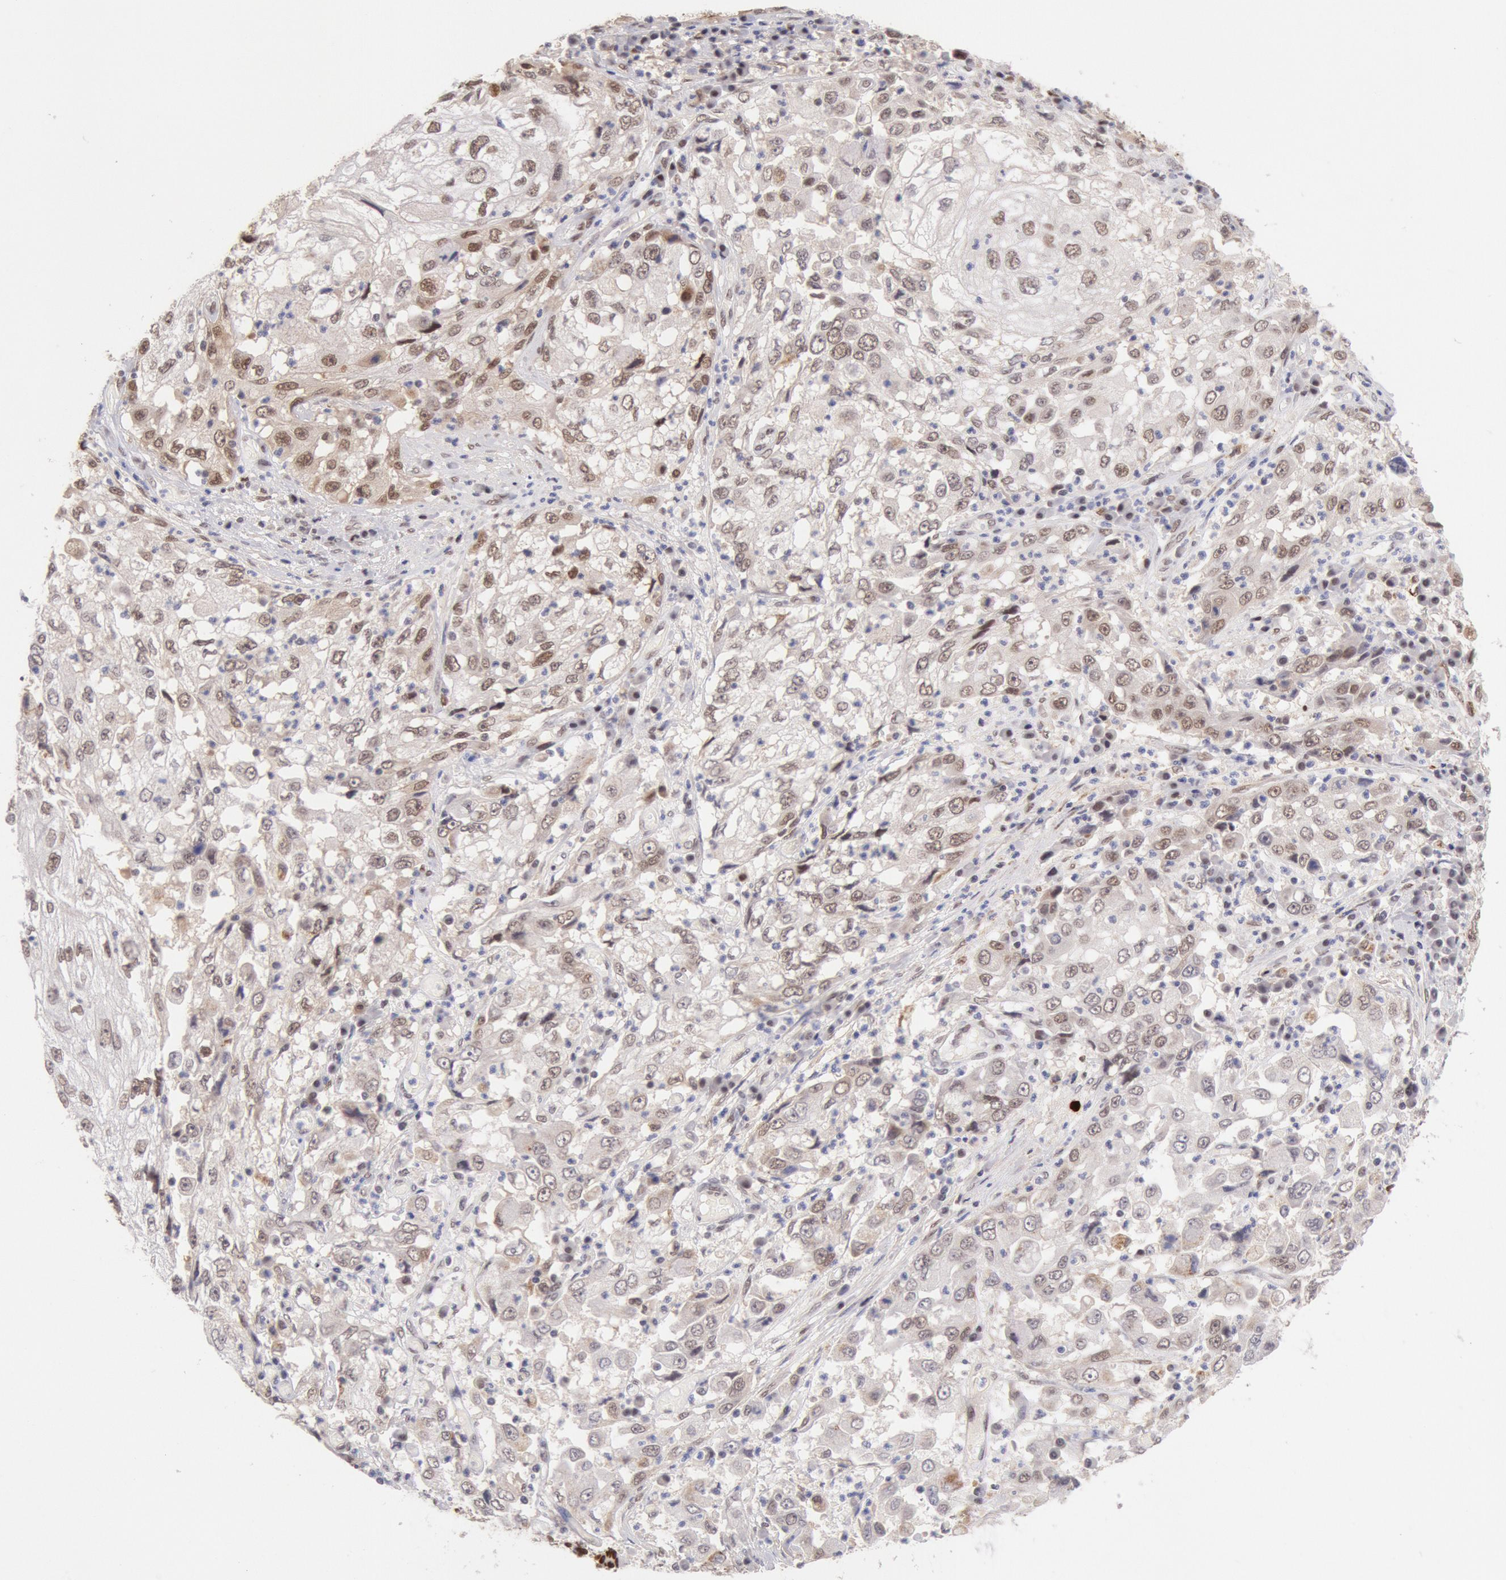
{"staining": {"intensity": "moderate", "quantity": ">75%", "location": "nuclear"}, "tissue": "cervical cancer", "cell_type": "Tumor cells", "image_type": "cancer", "snomed": [{"axis": "morphology", "description": "Squamous cell carcinoma, NOS"}, {"axis": "topography", "description": "Cervix"}], "caption": "Cervical cancer (squamous cell carcinoma) tissue exhibits moderate nuclear positivity in approximately >75% of tumor cells, visualized by immunohistochemistry. (DAB (3,3'-diaminobenzidine) IHC, brown staining for protein, blue staining for nuclei).", "gene": "CDKN2B", "patient": {"sex": "female", "age": 36}}